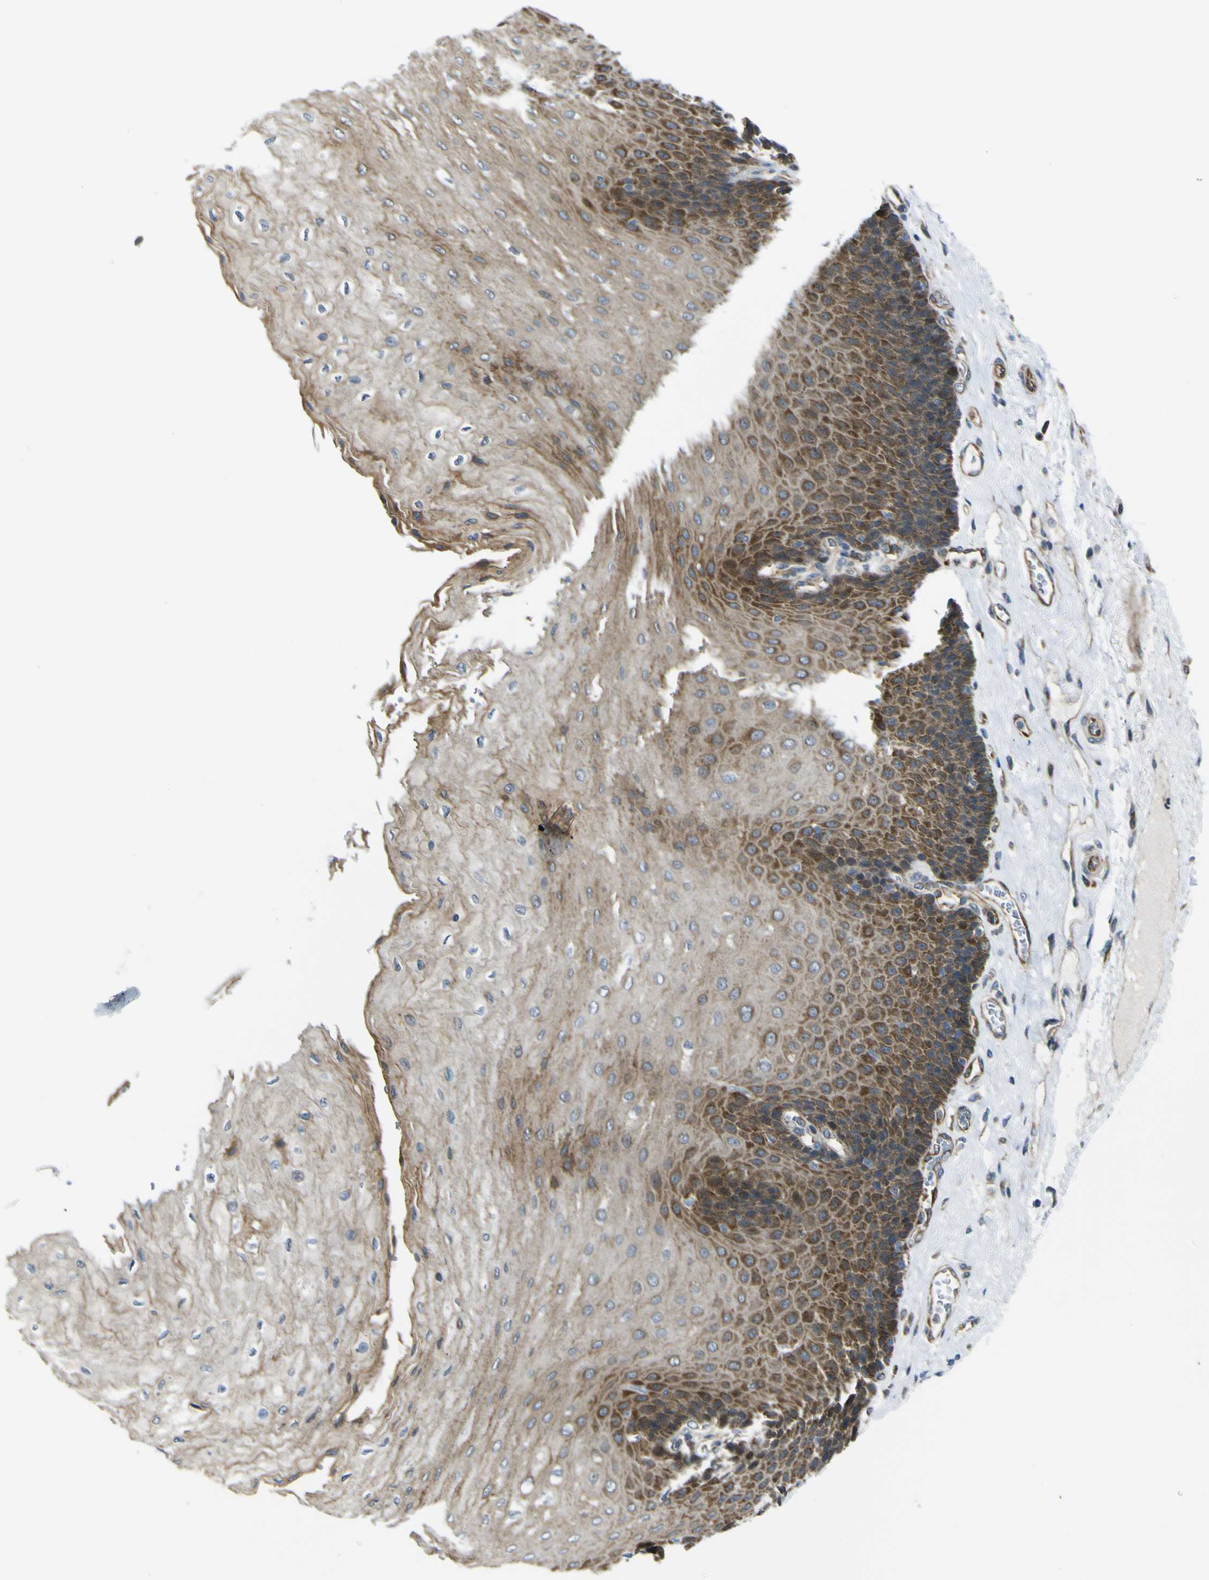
{"staining": {"intensity": "strong", "quantity": ">75%", "location": "cytoplasmic/membranous"}, "tissue": "esophagus", "cell_type": "Squamous epithelial cells", "image_type": "normal", "snomed": [{"axis": "morphology", "description": "Normal tissue, NOS"}, {"axis": "topography", "description": "Esophagus"}], "caption": "The photomicrograph shows a brown stain indicating the presence of a protein in the cytoplasmic/membranous of squamous epithelial cells in esophagus.", "gene": "KDM7A", "patient": {"sex": "female", "age": 72}}